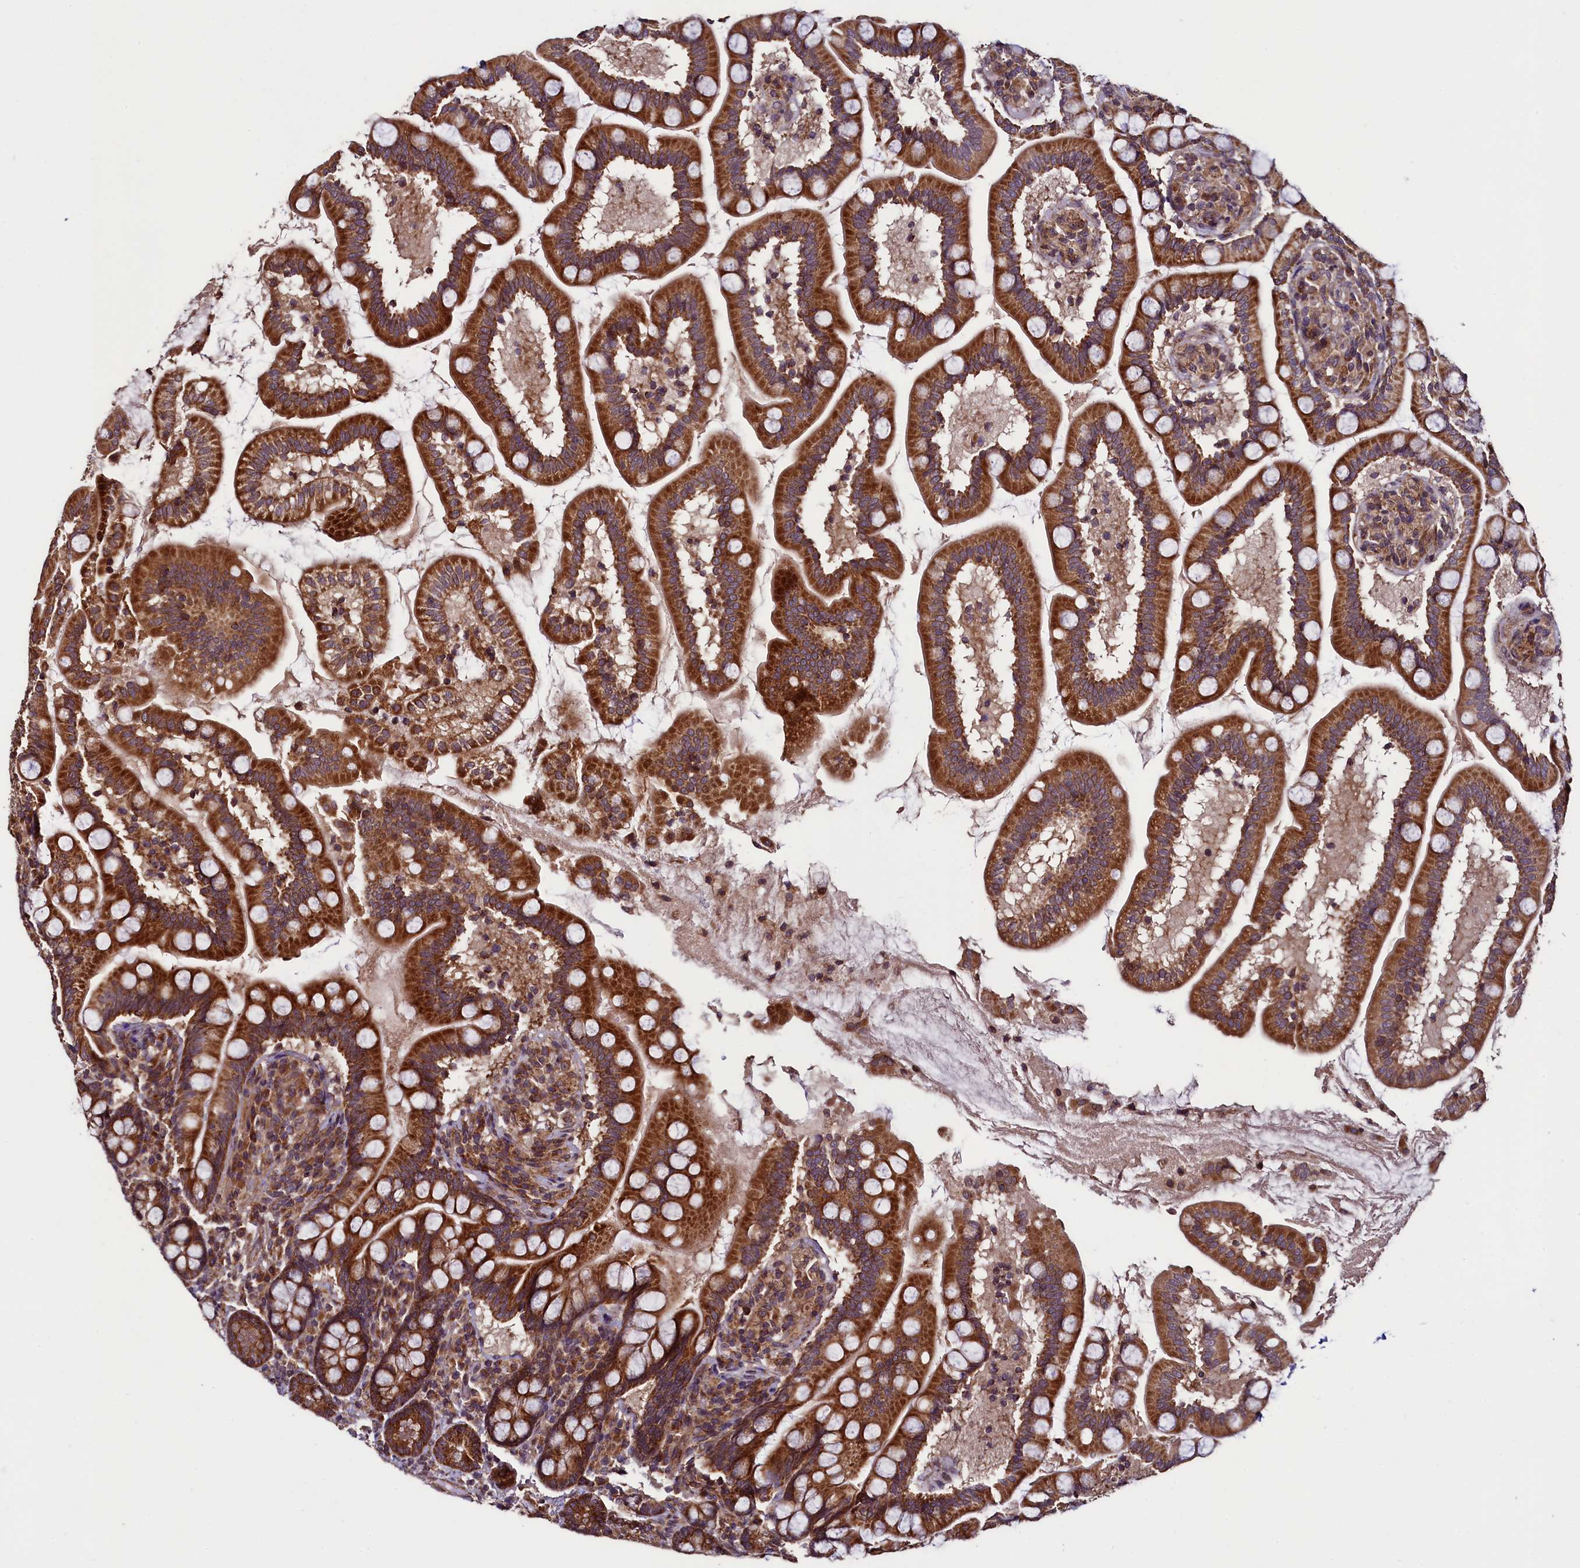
{"staining": {"intensity": "strong", "quantity": ">75%", "location": "cytoplasmic/membranous"}, "tissue": "small intestine", "cell_type": "Glandular cells", "image_type": "normal", "snomed": [{"axis": "morphology", "description": "Normal tissue, NOS"}, {"axis": "topography", "description": "Small intestine"}], "caption": "Strong cytoplasmic/membranous protein expression is identified in about >75% of glandular cells in small intestine. (IHC, brightfield microscopy, high magnification).", "gene": "RBFA", "patient": {"sex": "female", "age": 64}}